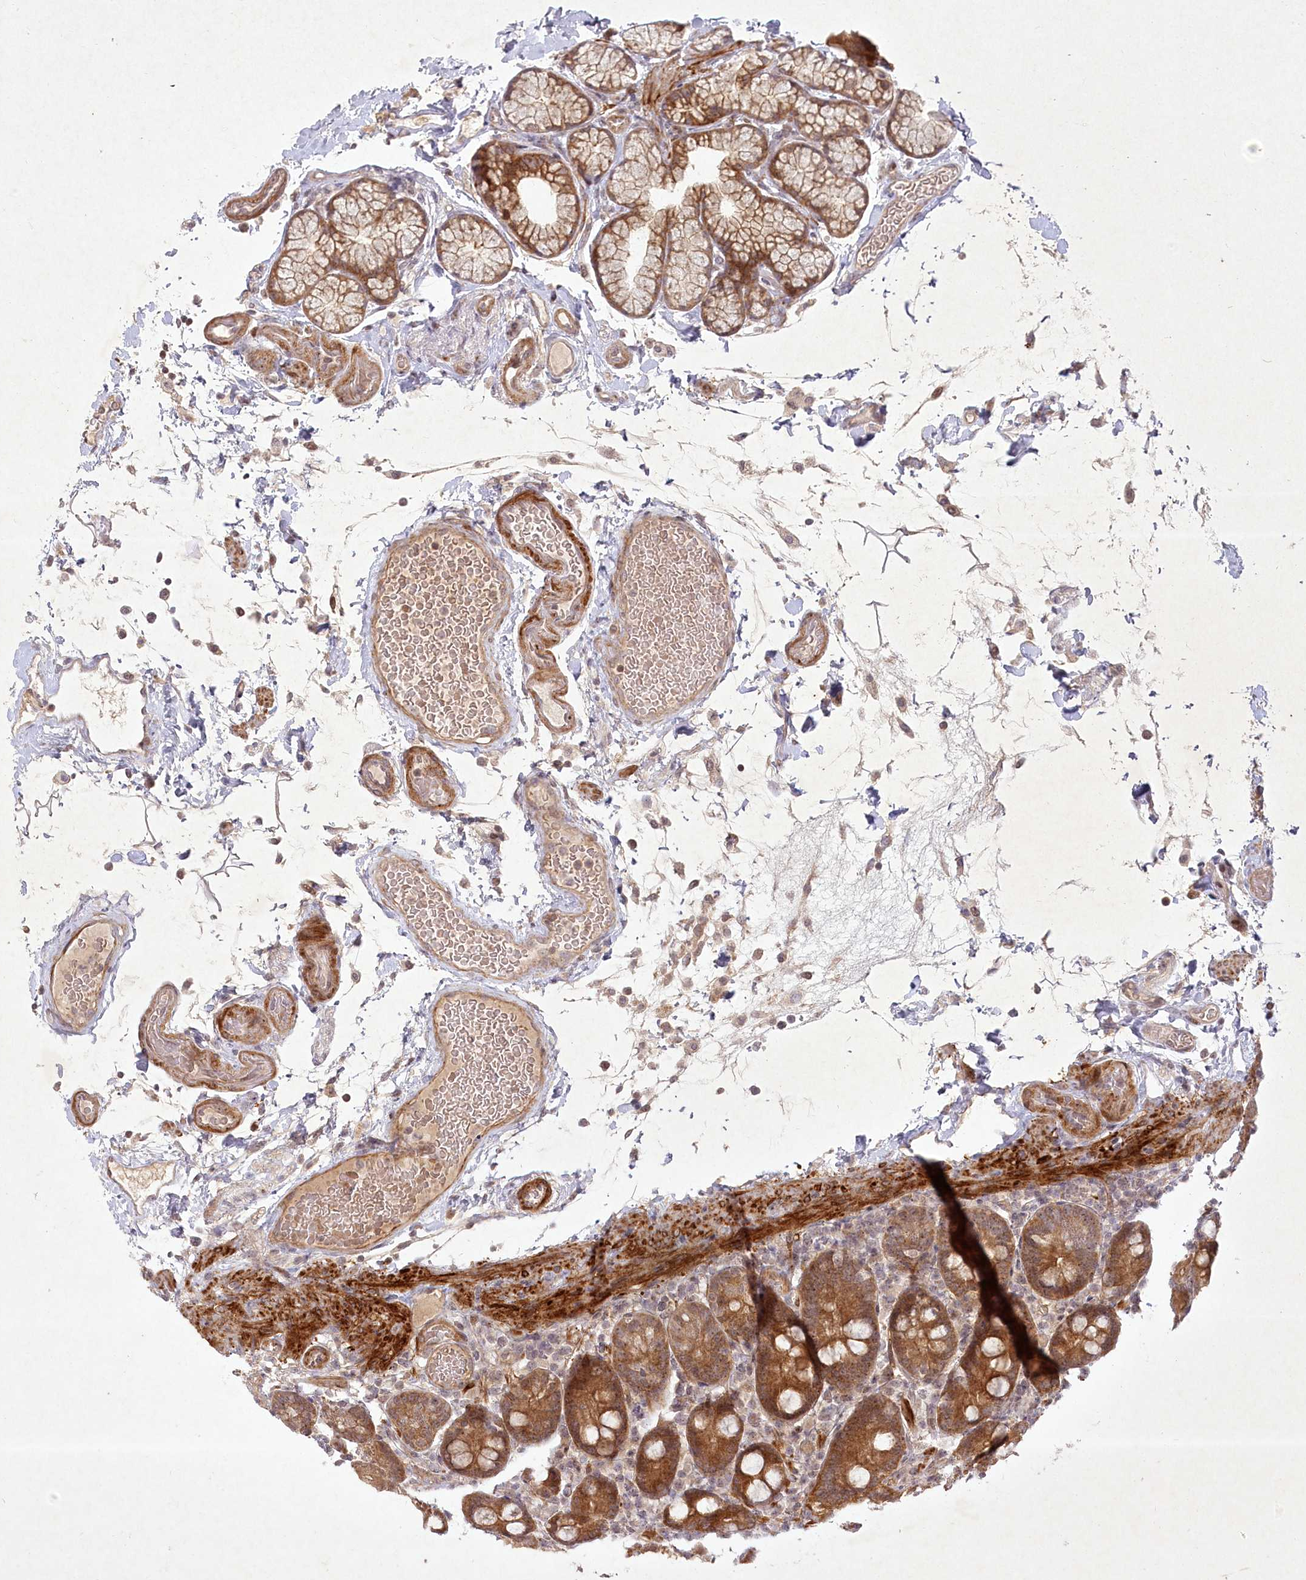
{"staining": {"intensity": "strong", "quantity": ">75%", "location": "cytoplasmic/membranous"}, "tissue": "duodenum", "cell_type": "Glandular cells", "image_type": "normal", "snomed": [{"axis": "morphology", "description": "Normal tissue, NOS"}, {"axis": "topography", "description": "Small intestine, NOS"}], "caption": "Glandular cells reveal high levels of strong cytoplasmic/membranous expression in approximately >75% of cells in unremarkable duodenum.", "gene": "SH2D3A", "patient": {"sex": "female", "age": 71}}